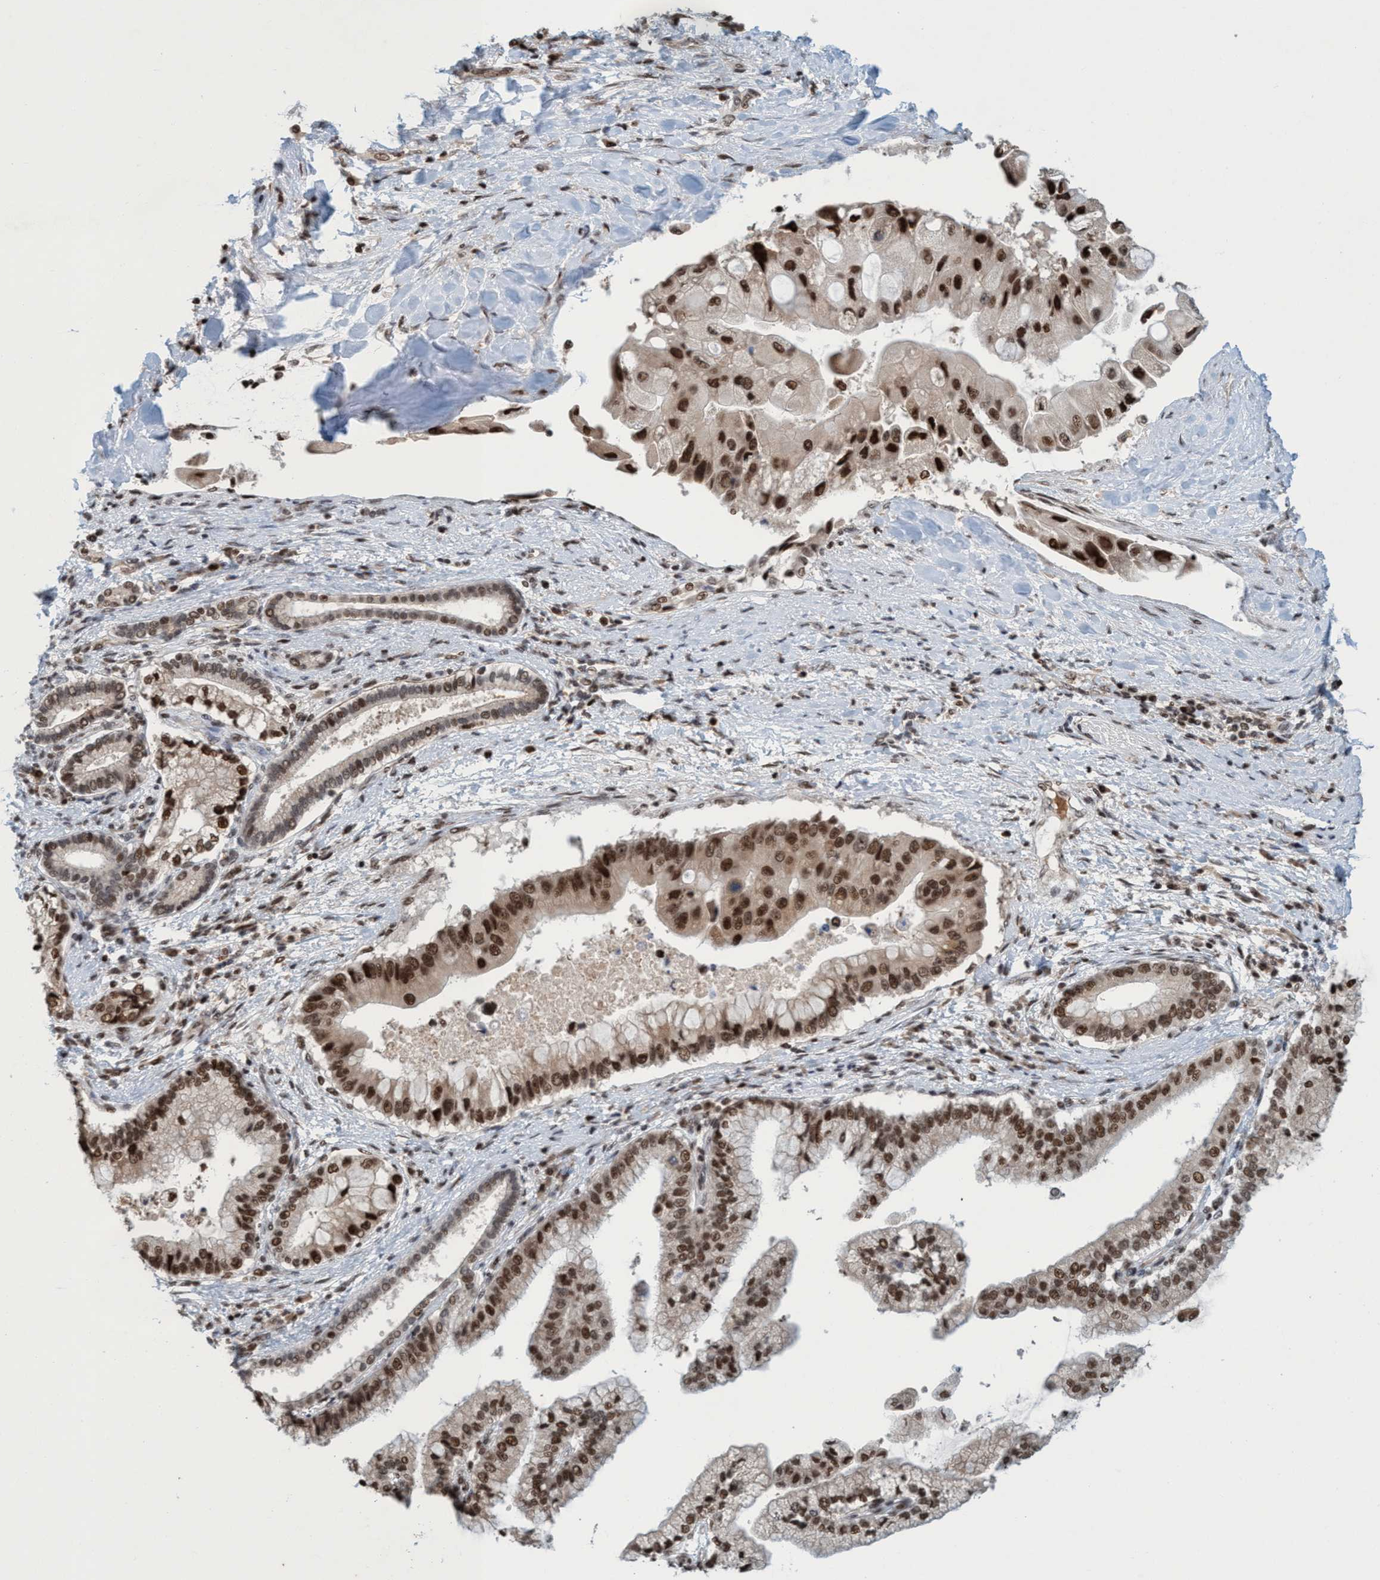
{"staining": {"intensity": "strong", "quantity": ">75%", "location": "nuclear"}, "tissue": "liver cancer", "cell_type": "Tumor cells", "image_type": "cancer", "snomed": [{"axis": "morphology", "description": "Cholangiocarcinoma"}, {"axis": "topography", "description": "Liver"}], "caption": "This is an image of IHC staining of liver cancer (cholangiocarcinoma), which shows strong expression in the nuclear of tumor cells.", "gene": "SMCR8", "patient": {"sex": "male", "age": 50}}